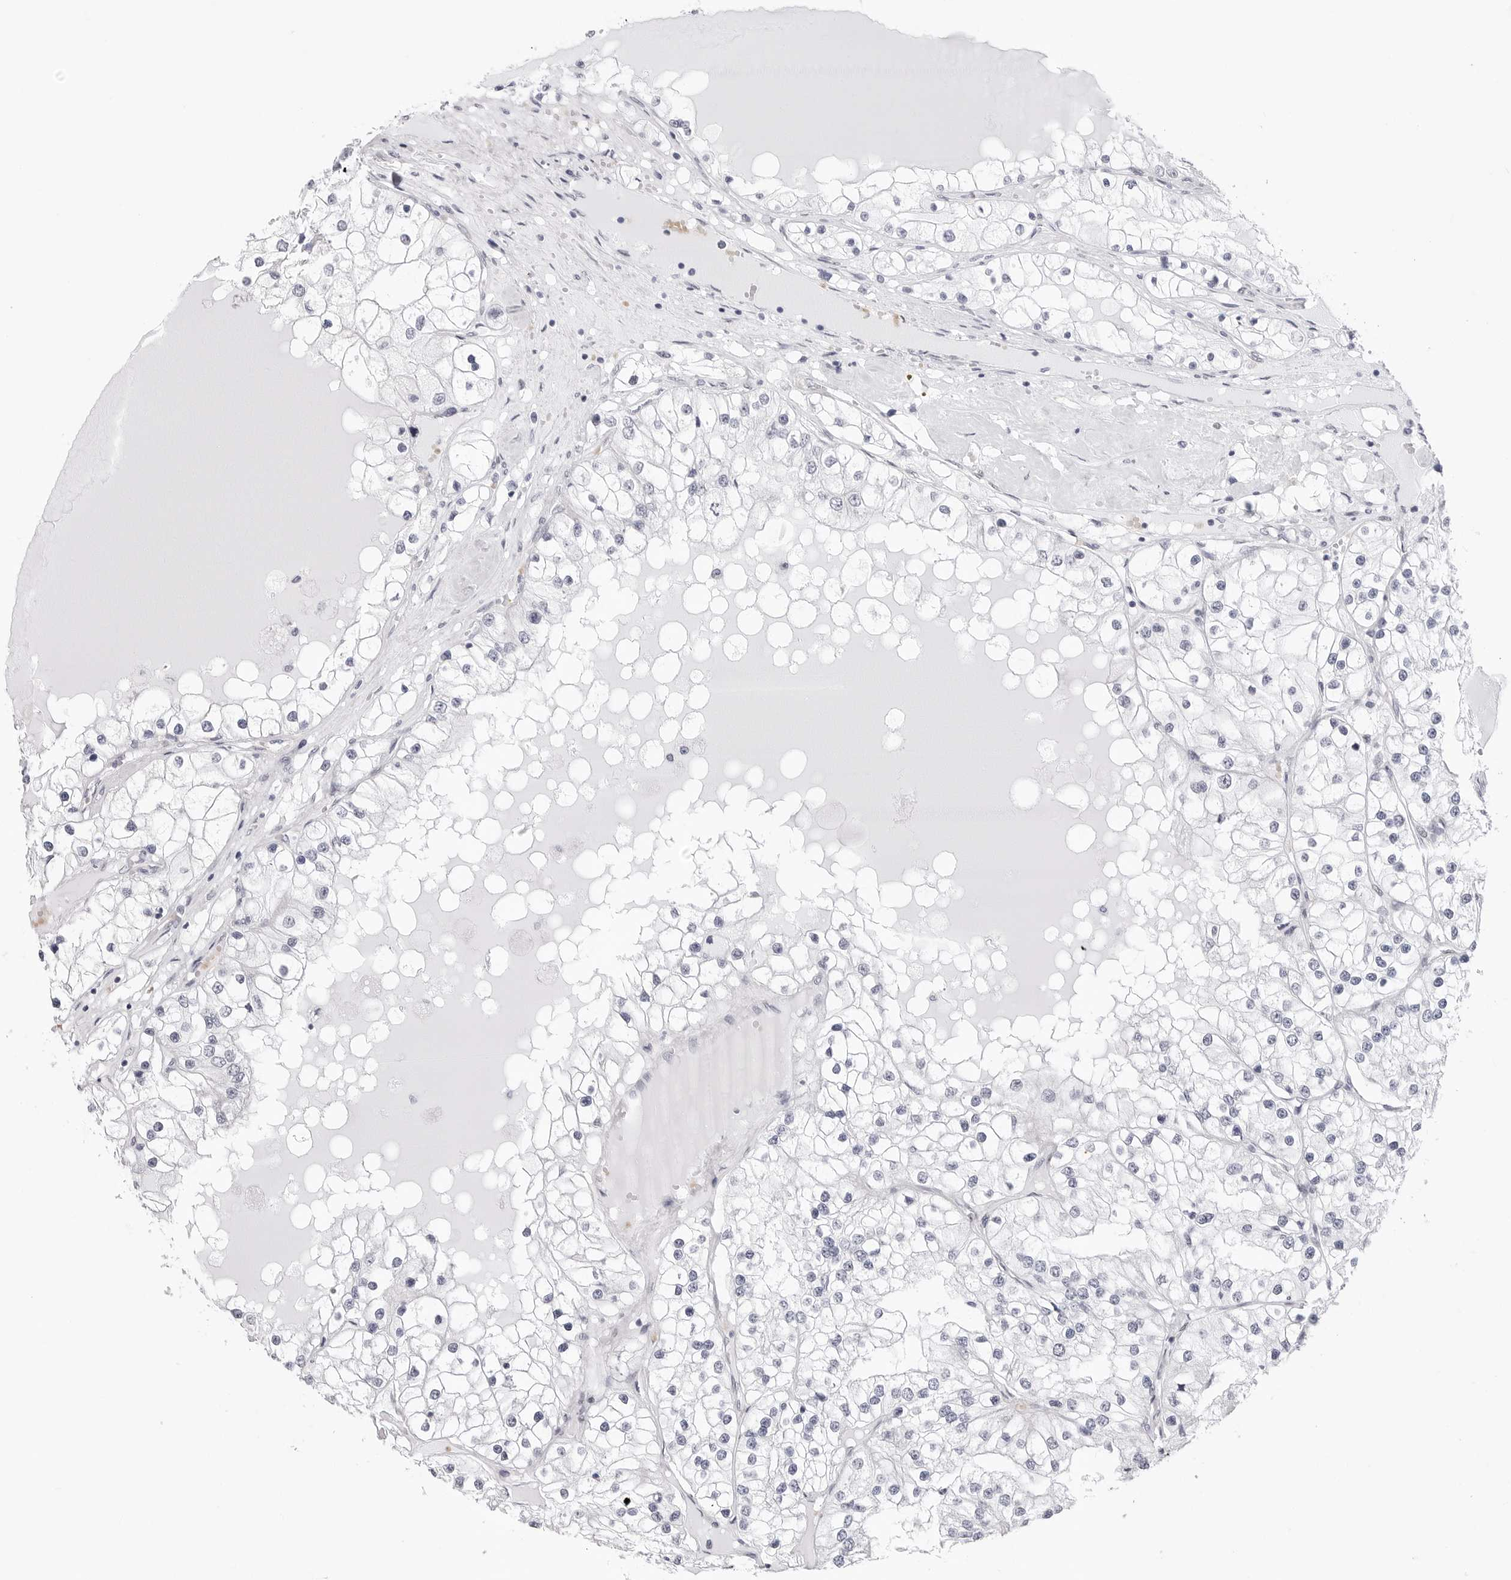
{"staining": {"intensity": "negative", "quantity": "none", "location": "none"}, "tissue": "renal cancer", "cell_type": "Tumor cells", "image_type": "cancer", "snomed": [{"axis": "morphology", "description": "Adenocarcinoma, NOS"}, {"axis": "topography", "description": "Kidney"}], "caption": "A high-resolution photomicrograph shows IHC staining of adenocarcinoma (renal), which displays no significant staining in tumor cells.", "gene": "TSSK1B", "patient": {"sex": "male", "age": 68}}